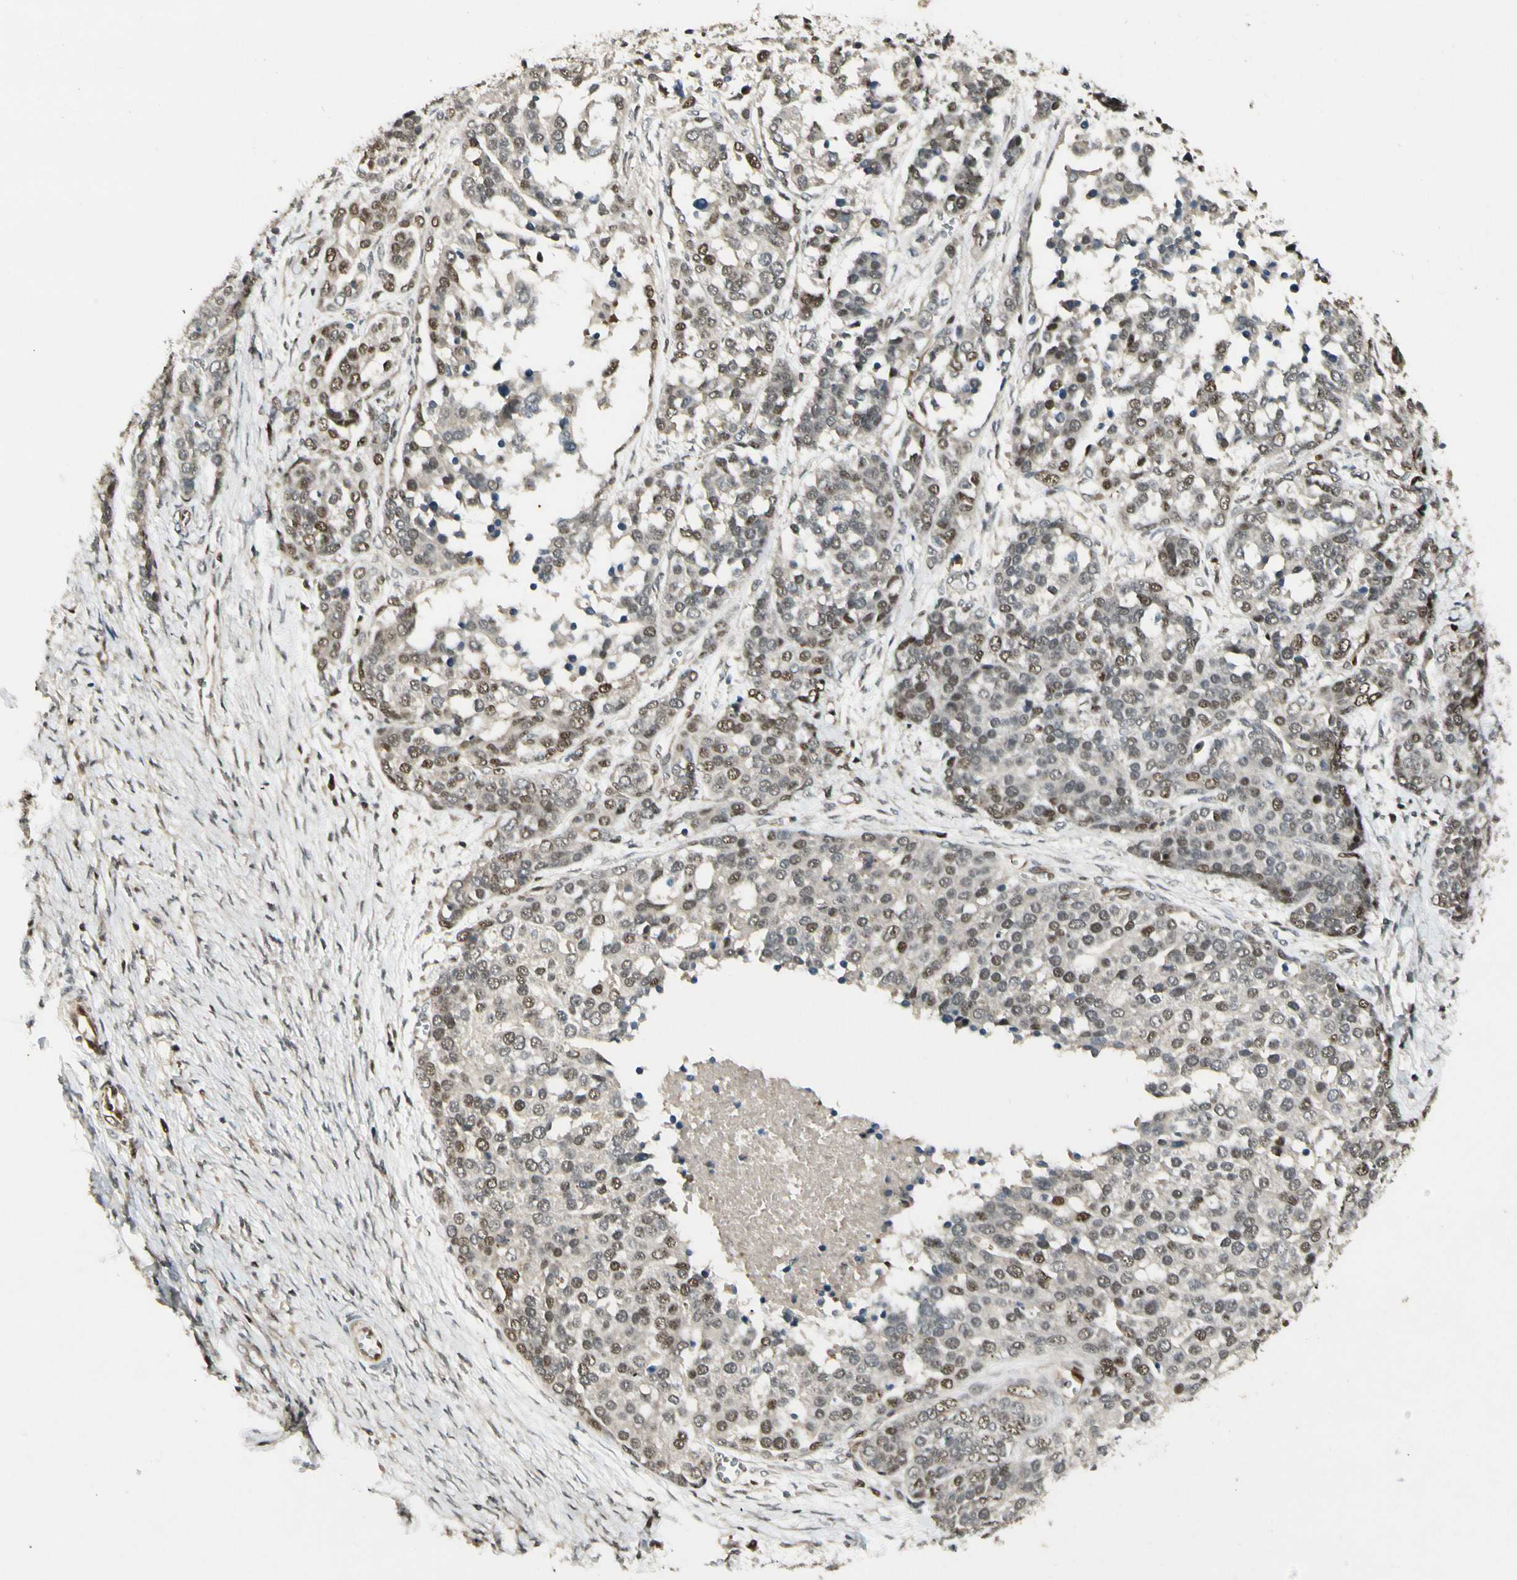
{"staining": {"intensity": "weak", "quantity": "25%-75%", "location": "nuclear"}, "tissue": "ovarian cancer", "cell_type": "Tumor cells", "image_type": "cancer", "snomed": [{"axis": "morphology", "description": "Cystadenocarcinoma, serous, NOS"}, {"axis": "topography", "description": "Ovary"}], "caption": "The histopathology image shows staining of serous cystadenocarcinoma (ovarian), revealing weak nuclear protein staining (brown color) within tumor cells.", "gene": "CDK11A", "patient": {"sex": "female", "age": 44}}